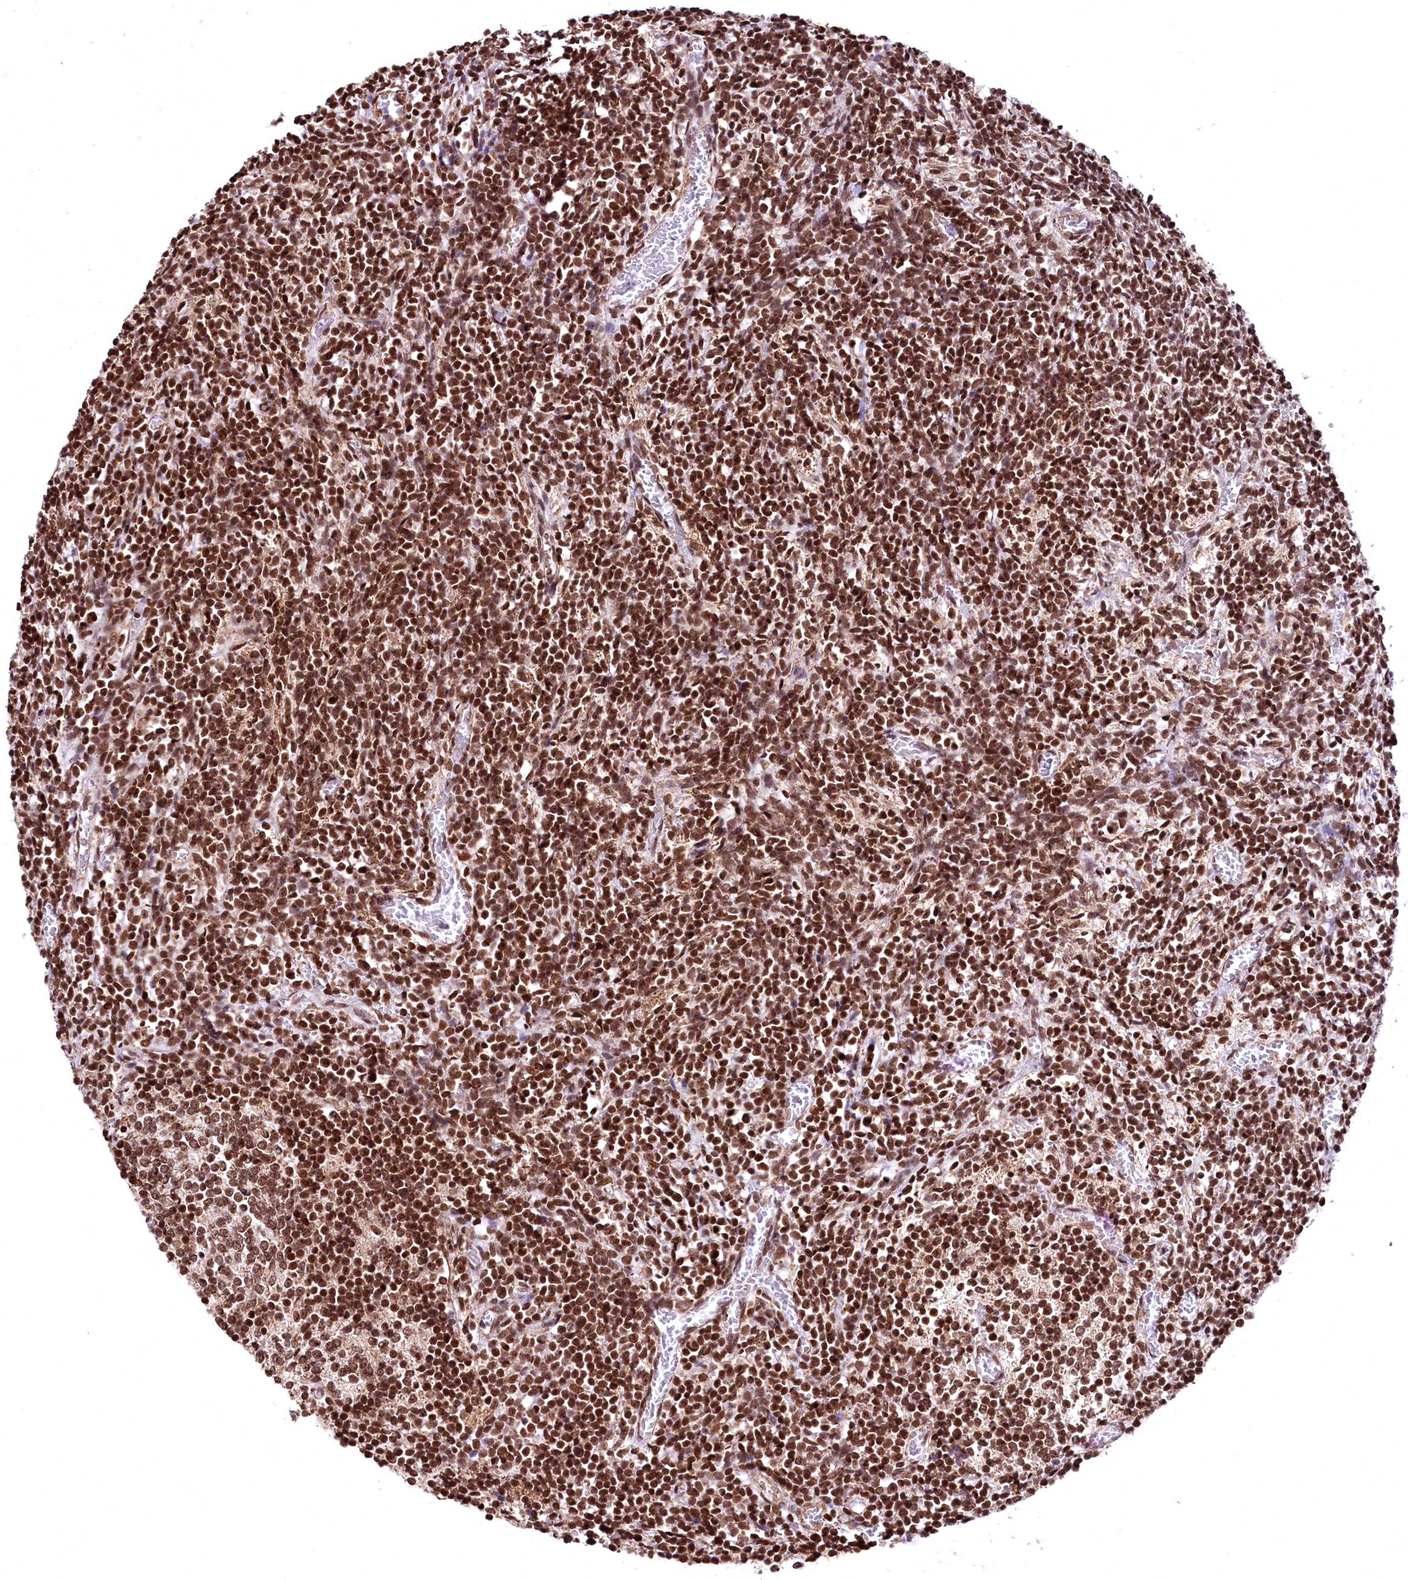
{"staining": {"intensity": "strong", "quantity": ">75%", "location": "nuclear"}, "tissue": "glioma", "cell_type": "Tumor cells", "image_type": "cancer", "snomed": [{"axis": "morphology", "description": "Glioma, malignant, Low grade"}, {"axis": "topography", "description": "Brain"}], "caption": "IHC image of neoplastic tissue: glioma stained using immunohistochemistry displays high levels of strong protein expression localized specifically in the nuclear of tumor cells, appearing as a nuclear brown color.", "gene": "PDS5B", "patient": {"sex": "female", "age": 1}}